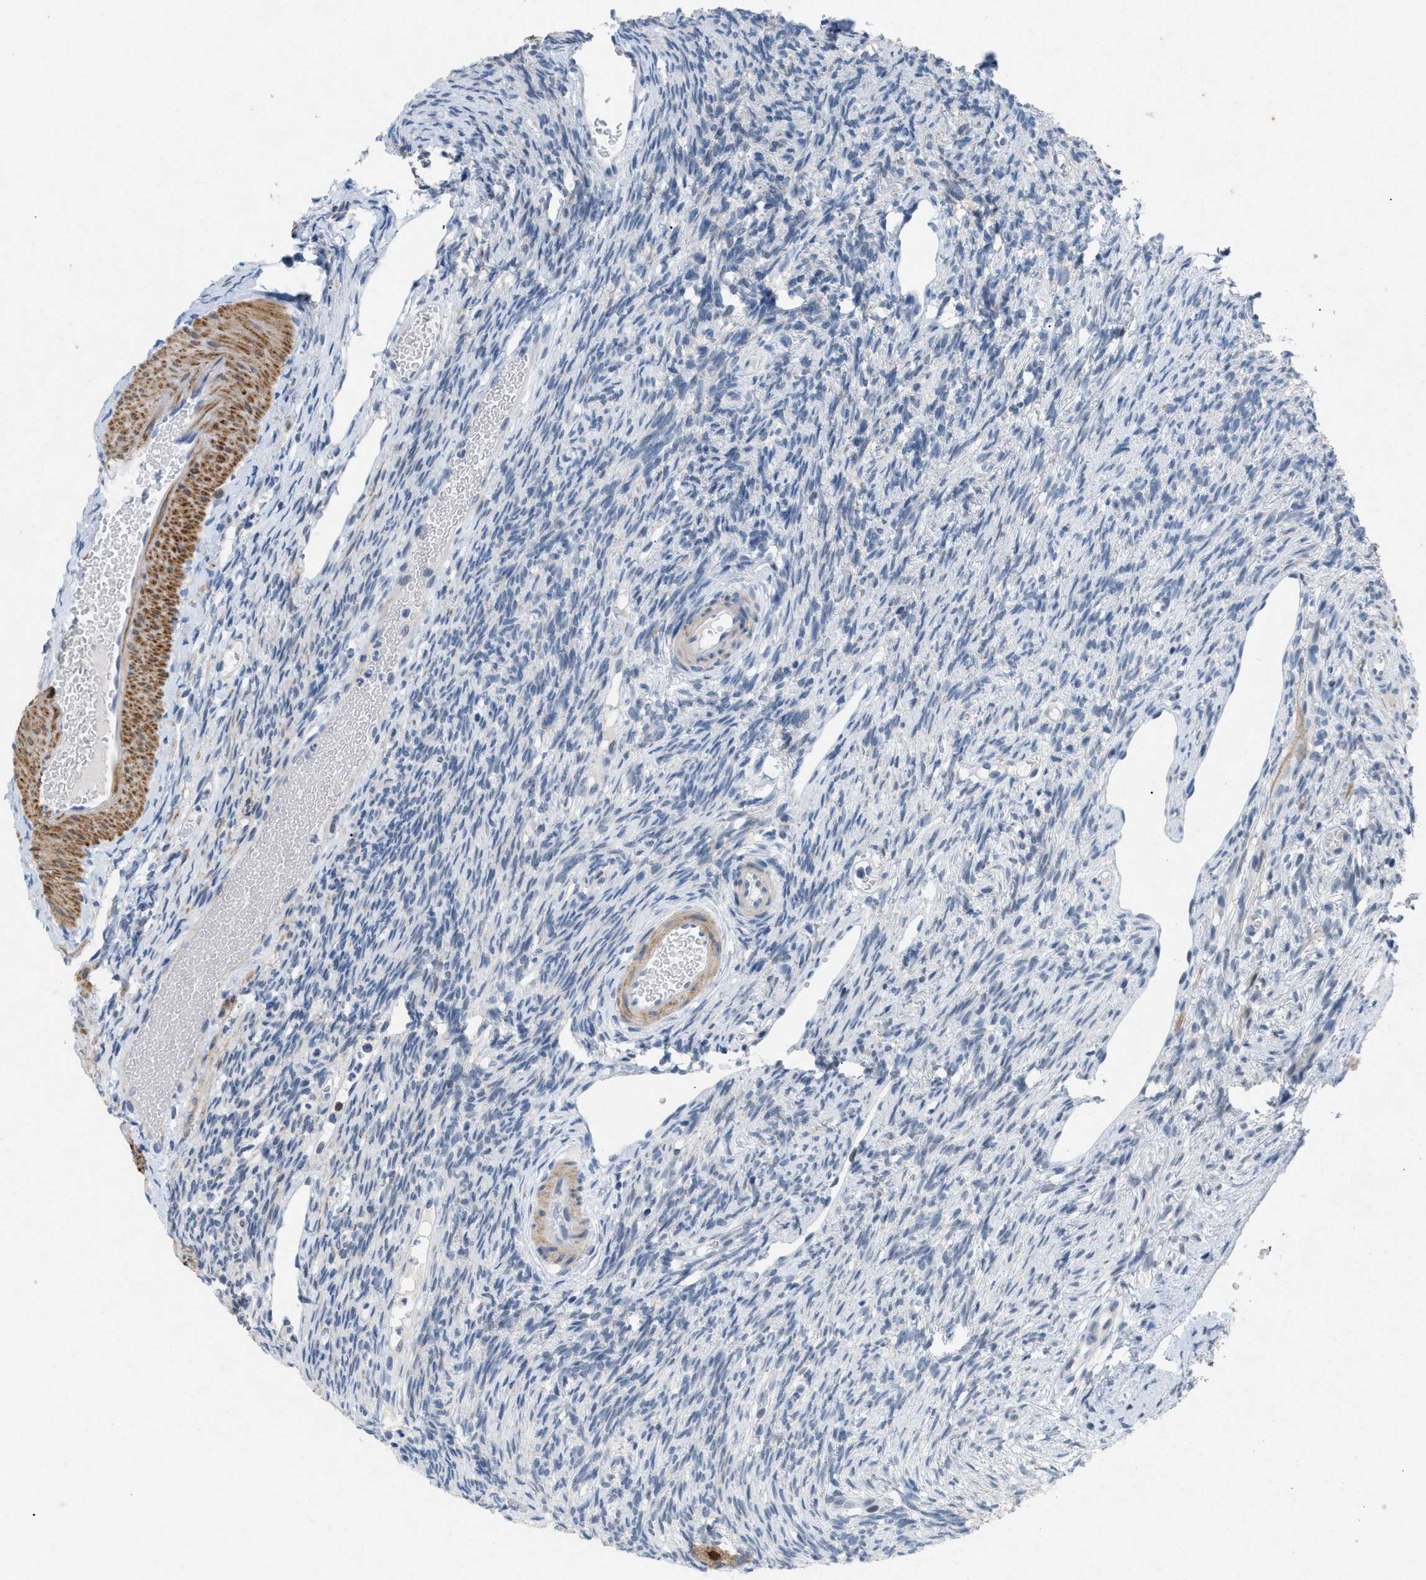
{"staining": {"intensity": "negative", "quantity": "none", "location": "none"}, "tissue": "ovary", "cell_type": "Ovarian stroma cells", "image_type": "normal", "snomed": [{"axis": "morphology", "description": "Normal tissue, NOS"}, {"axis": "topography", "description": "Ovary"}], "caption": "Immunohistochemistry of benign ovary reveals no staining in ovarian stroma cells.", "gene": "TASOR", "patient": {"sex": "female", "age": 33}}